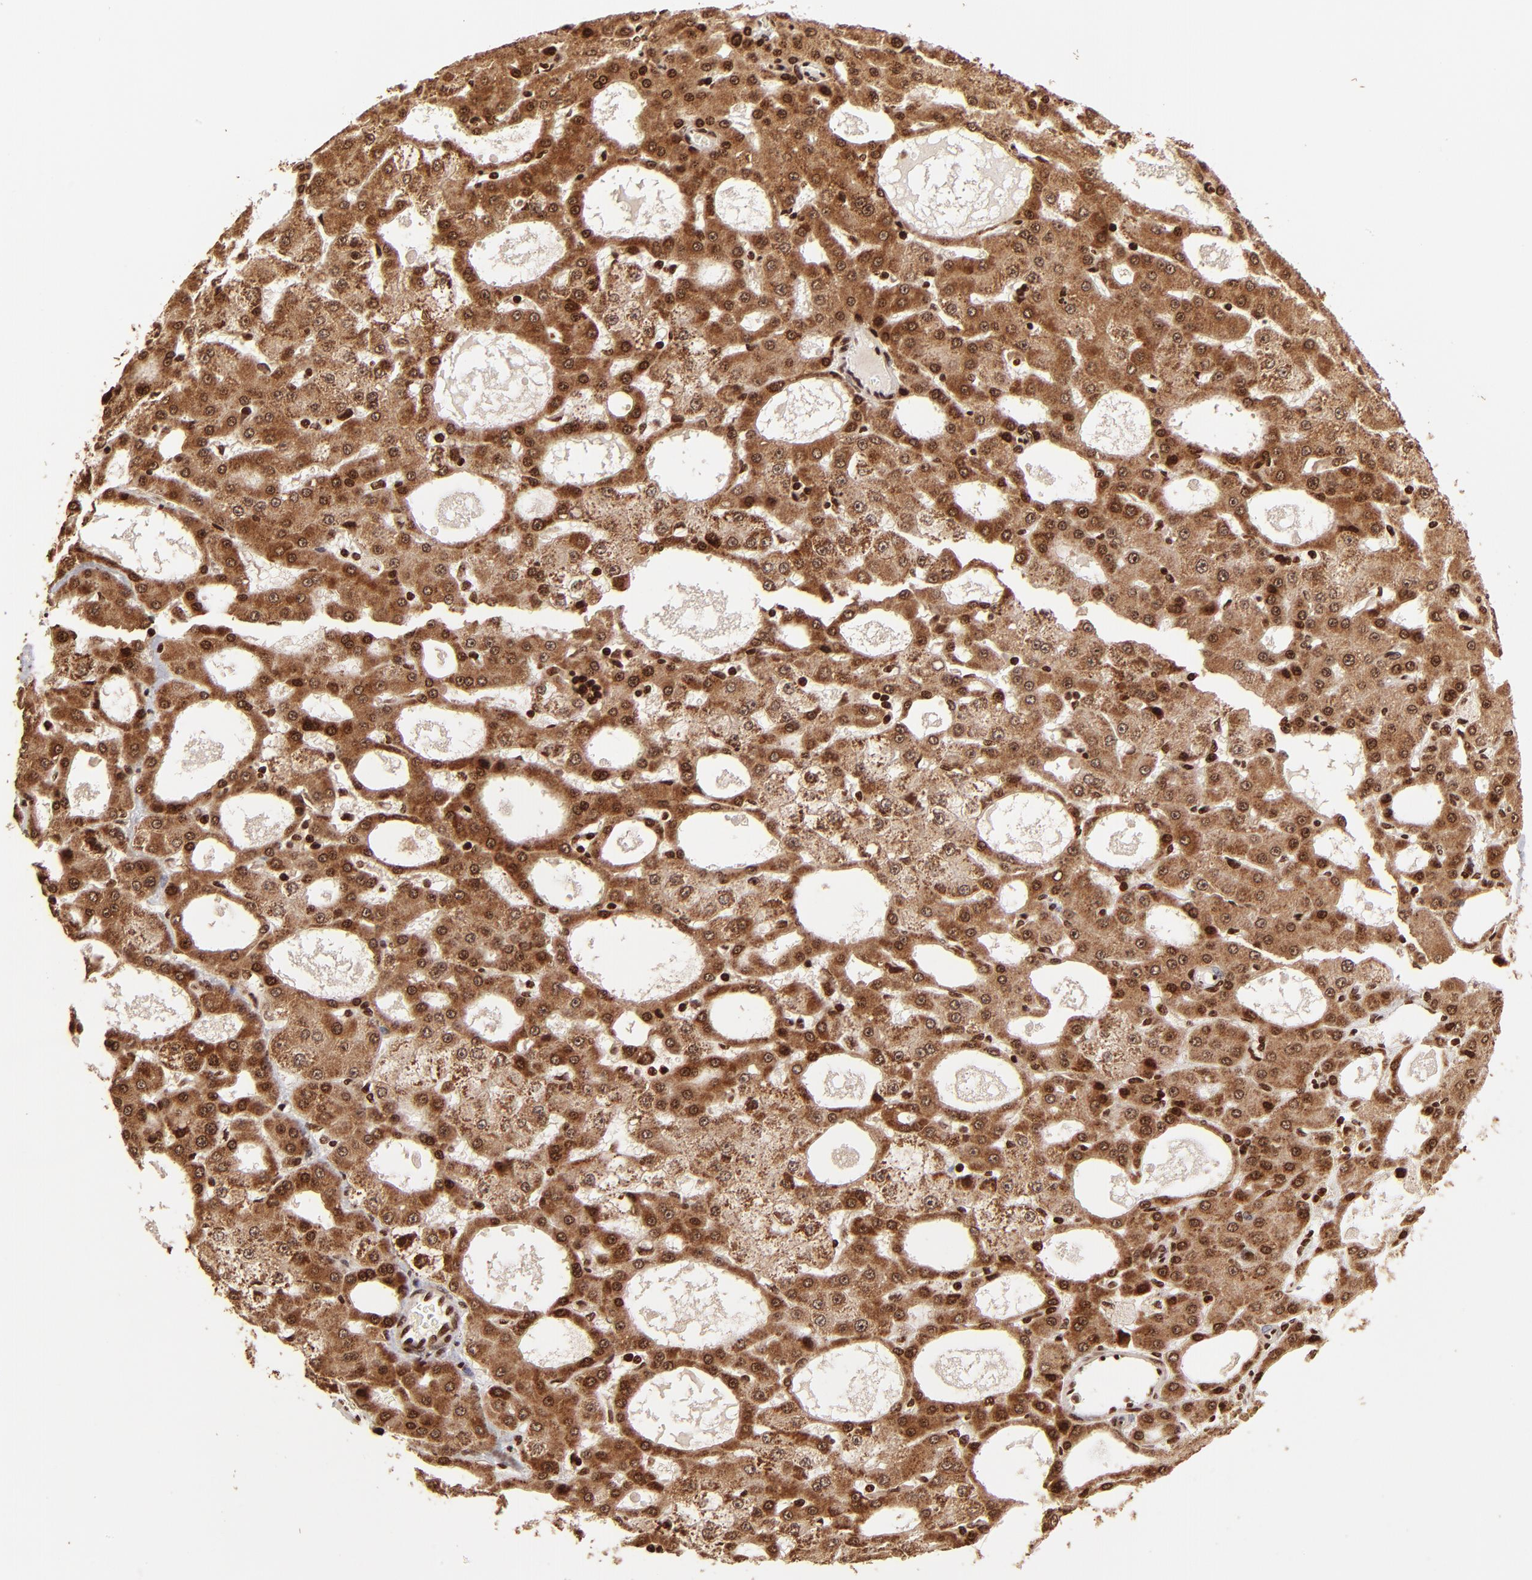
{"staining": {"intensity": "strong", "quantity": ">75%", "location": "cytoplasmic/membranous"}, "tissue": "liver cancer", "cell_type": "Tumor cells", "image_type": "cancer", "snomed": [{"axis": "morphology", "description": "Carcinoma, Hepatocellular, NOS"}, {"axis": "topography", "description": "Liver"}], "caption": "Immunohistochemistry of human liver cancer exhibits high levels of strong cytoplasmic/membranous expression in about >75% of tumor cells.", "gene": "MED15", "patient": {"sex": "male", "age": 47}}